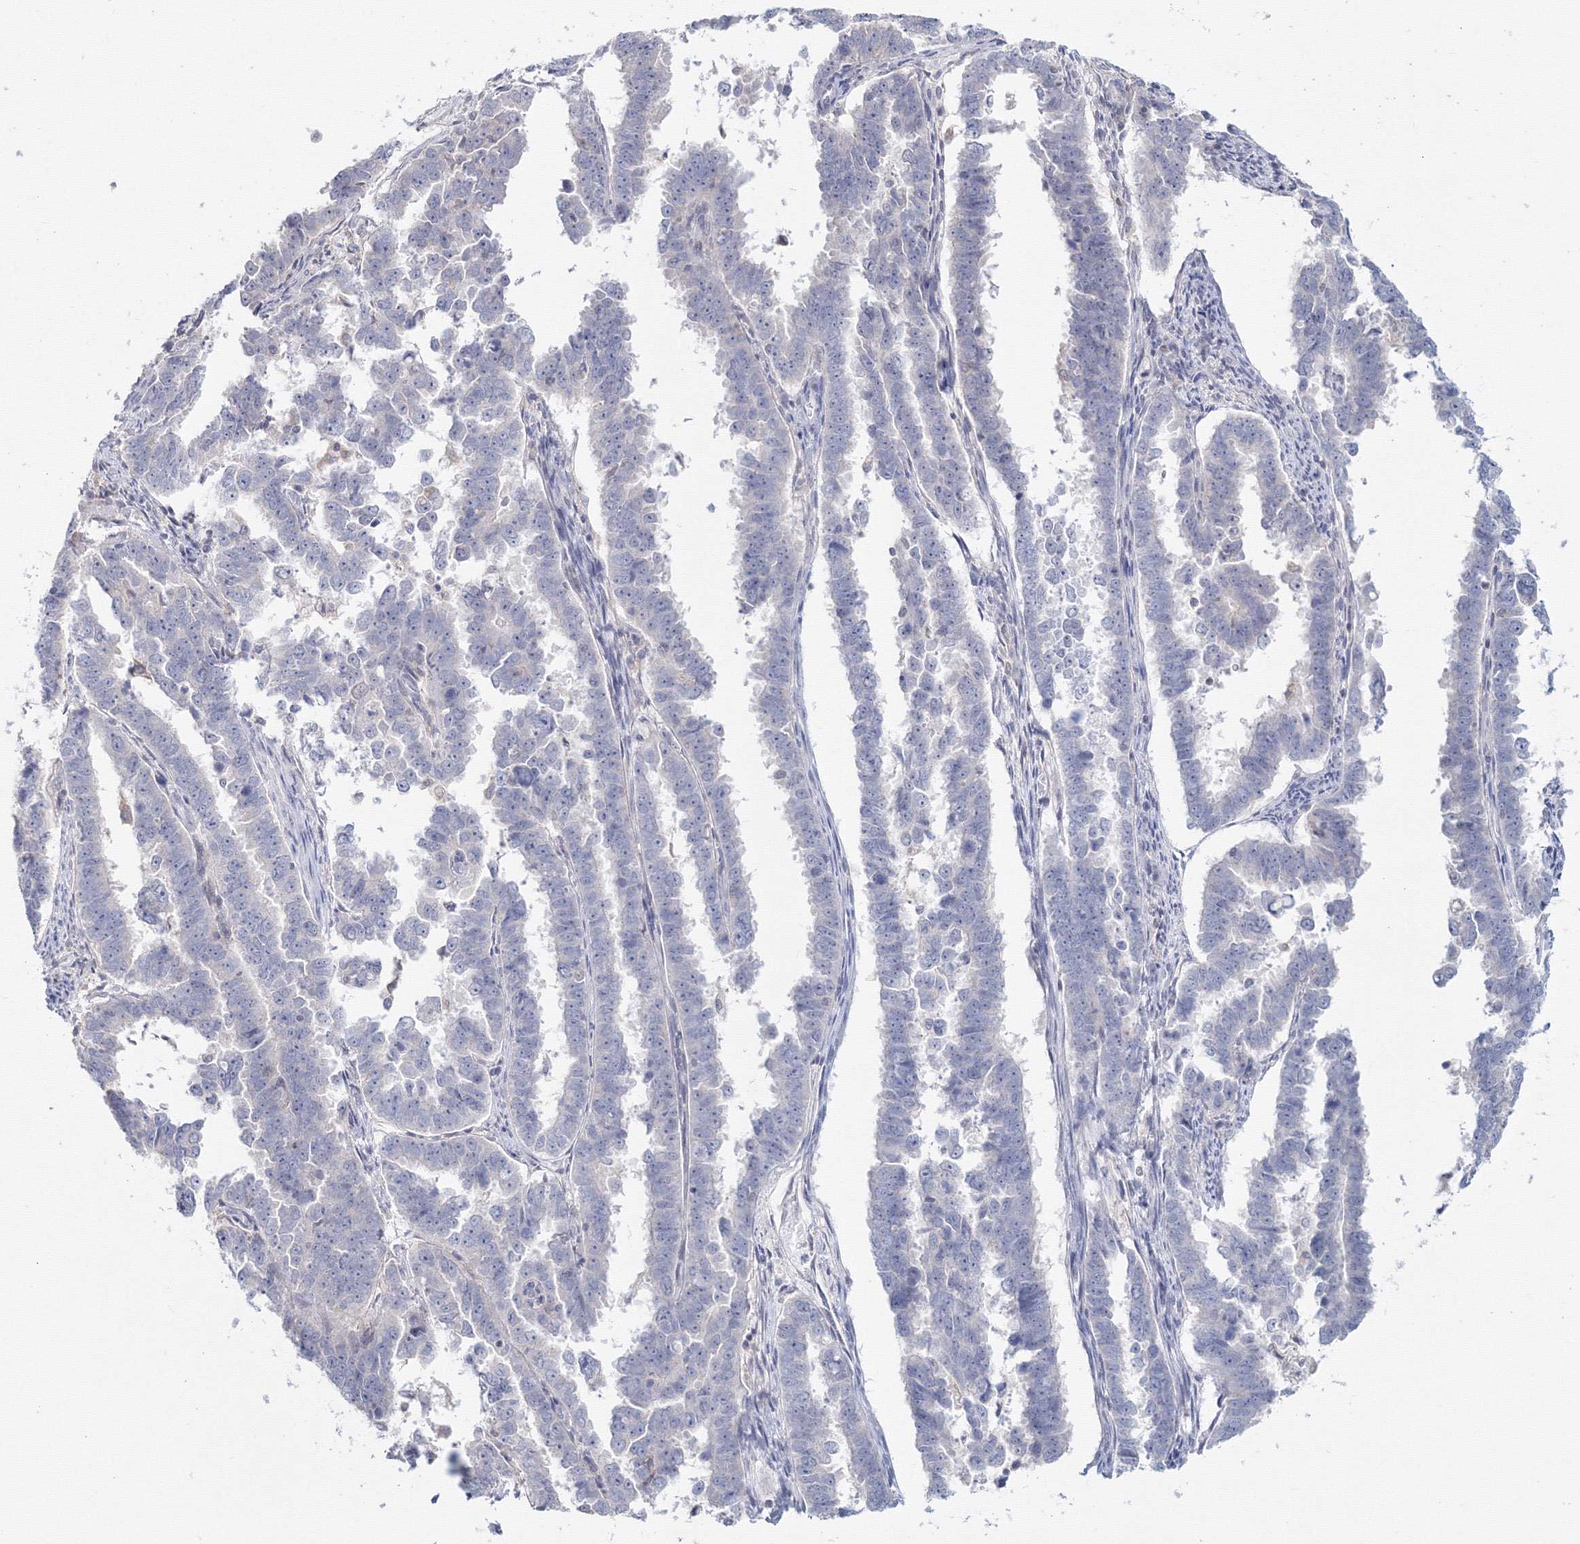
{"staining": {"intensity": "negative", "quantity": "none", "location": "none"}, "tissue": "endometrial cancer", "cell_type": "Tumor cells", "image_type": "cancer", "snomed": [{"axis": "morphology", "description": "Adenocarcinoma, NOS"}, {"axis": "topography", "description": "Endometrium"}], "caption": "Protein analysis of endometrial cancer exhibits no significant expression in tumor cells.", "gene": "SLC7A7", "patient": {"sex": "female", "age": 75}}